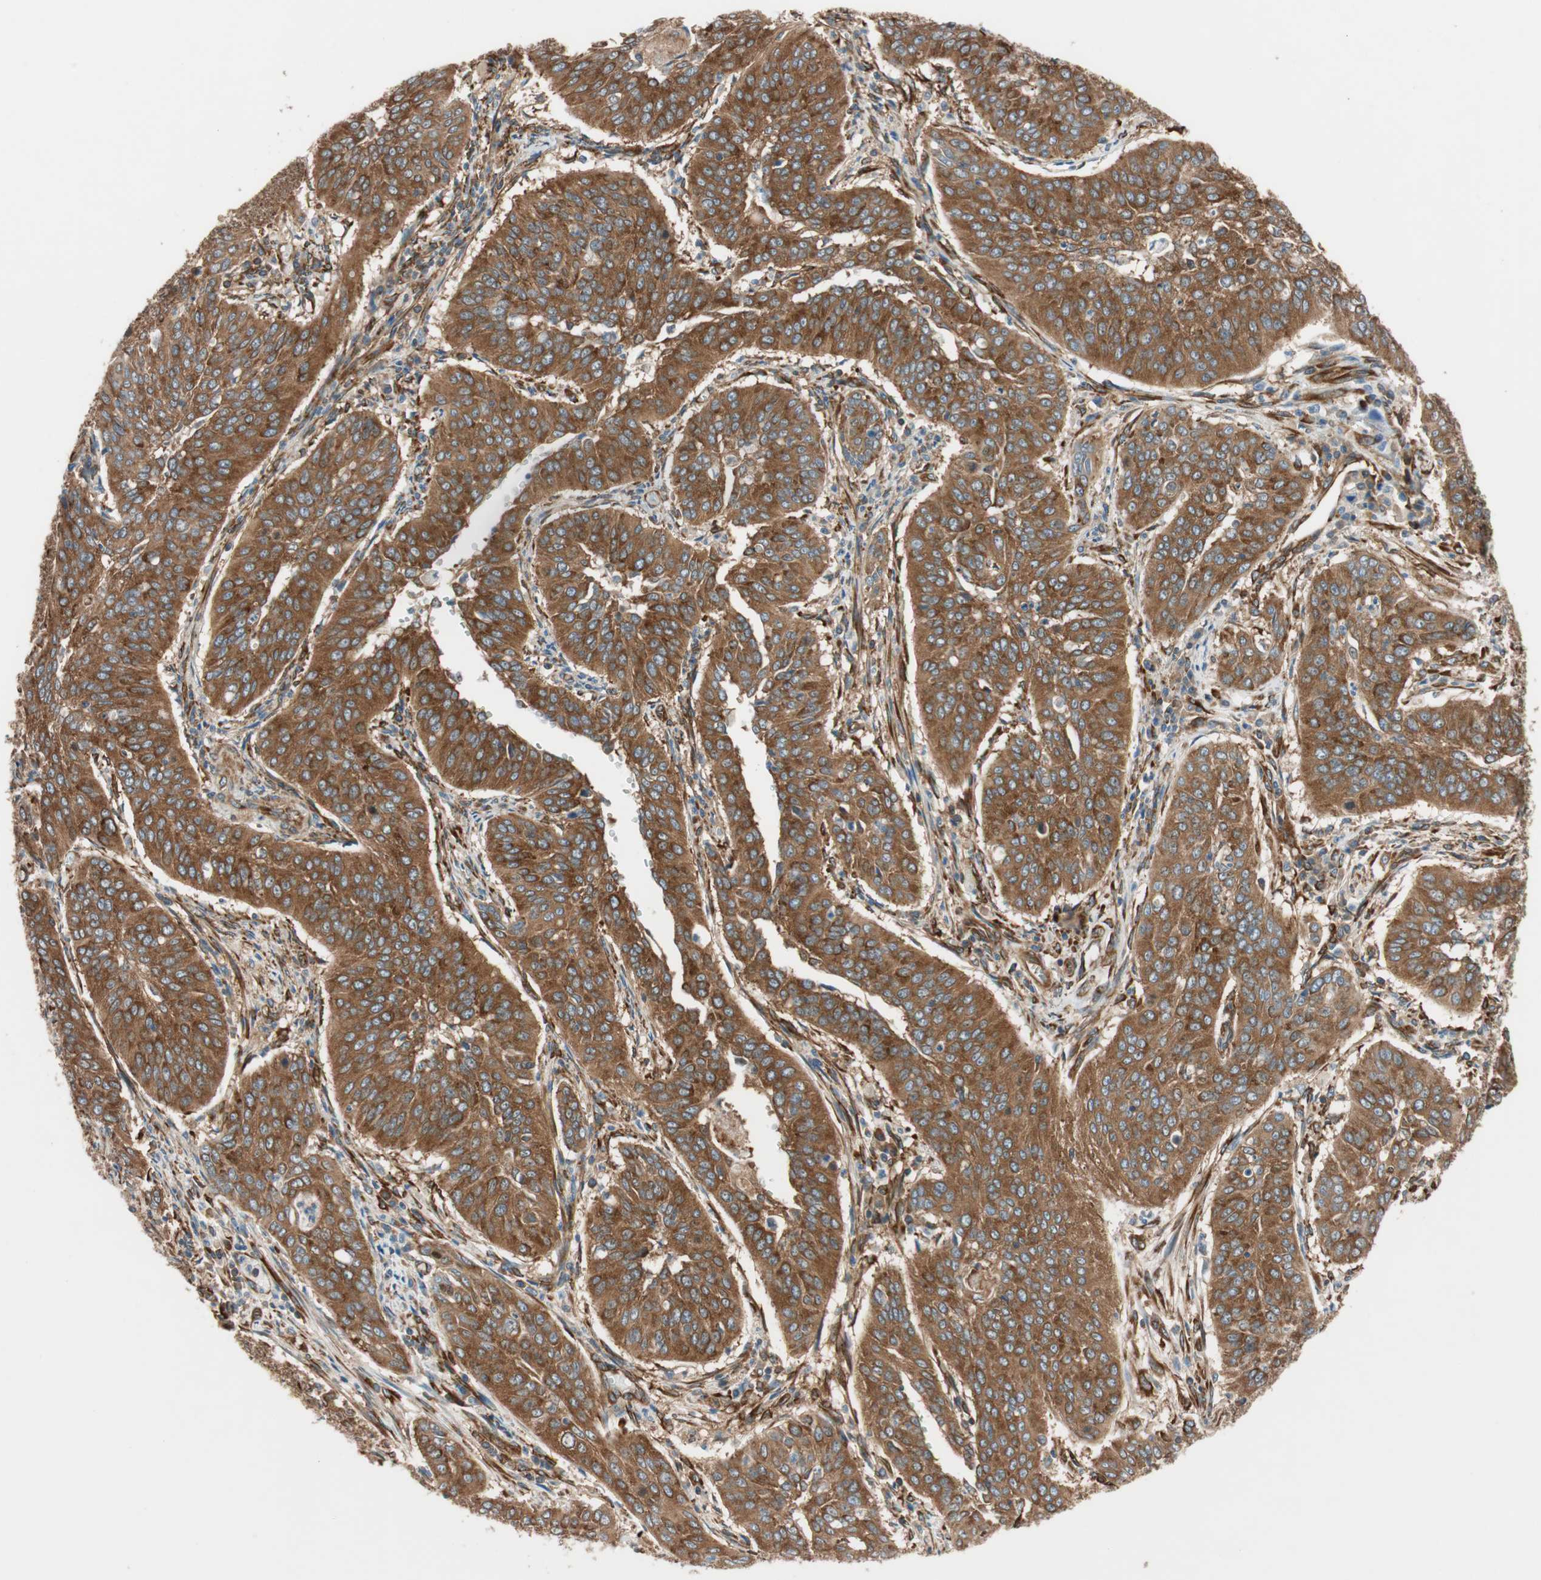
{"staining": {"intensity": "strong", "quantity": ">75%", "location": "cytoplasmic/membranous"}, "tissue": "cervical cancer", "cell_type": "Tumor cells", "image_type": "cancer", "snomed": [{"axis": "morphology", "description": "Normal tissue, NOS"}, {"axis": "morphology", "description": "Squamous cell carcinoma, NOS"}, {"axis": "topography", "description": "Cervix"}], "caption": "The photomicrograph reveals a brown stain indicating the presence of a protein in the cytoplasmic/membranous of tumor cells in cervical squamous cell carcinoma.", "gene": "WASL", "patient": {"sex": "female", "age": 39}}